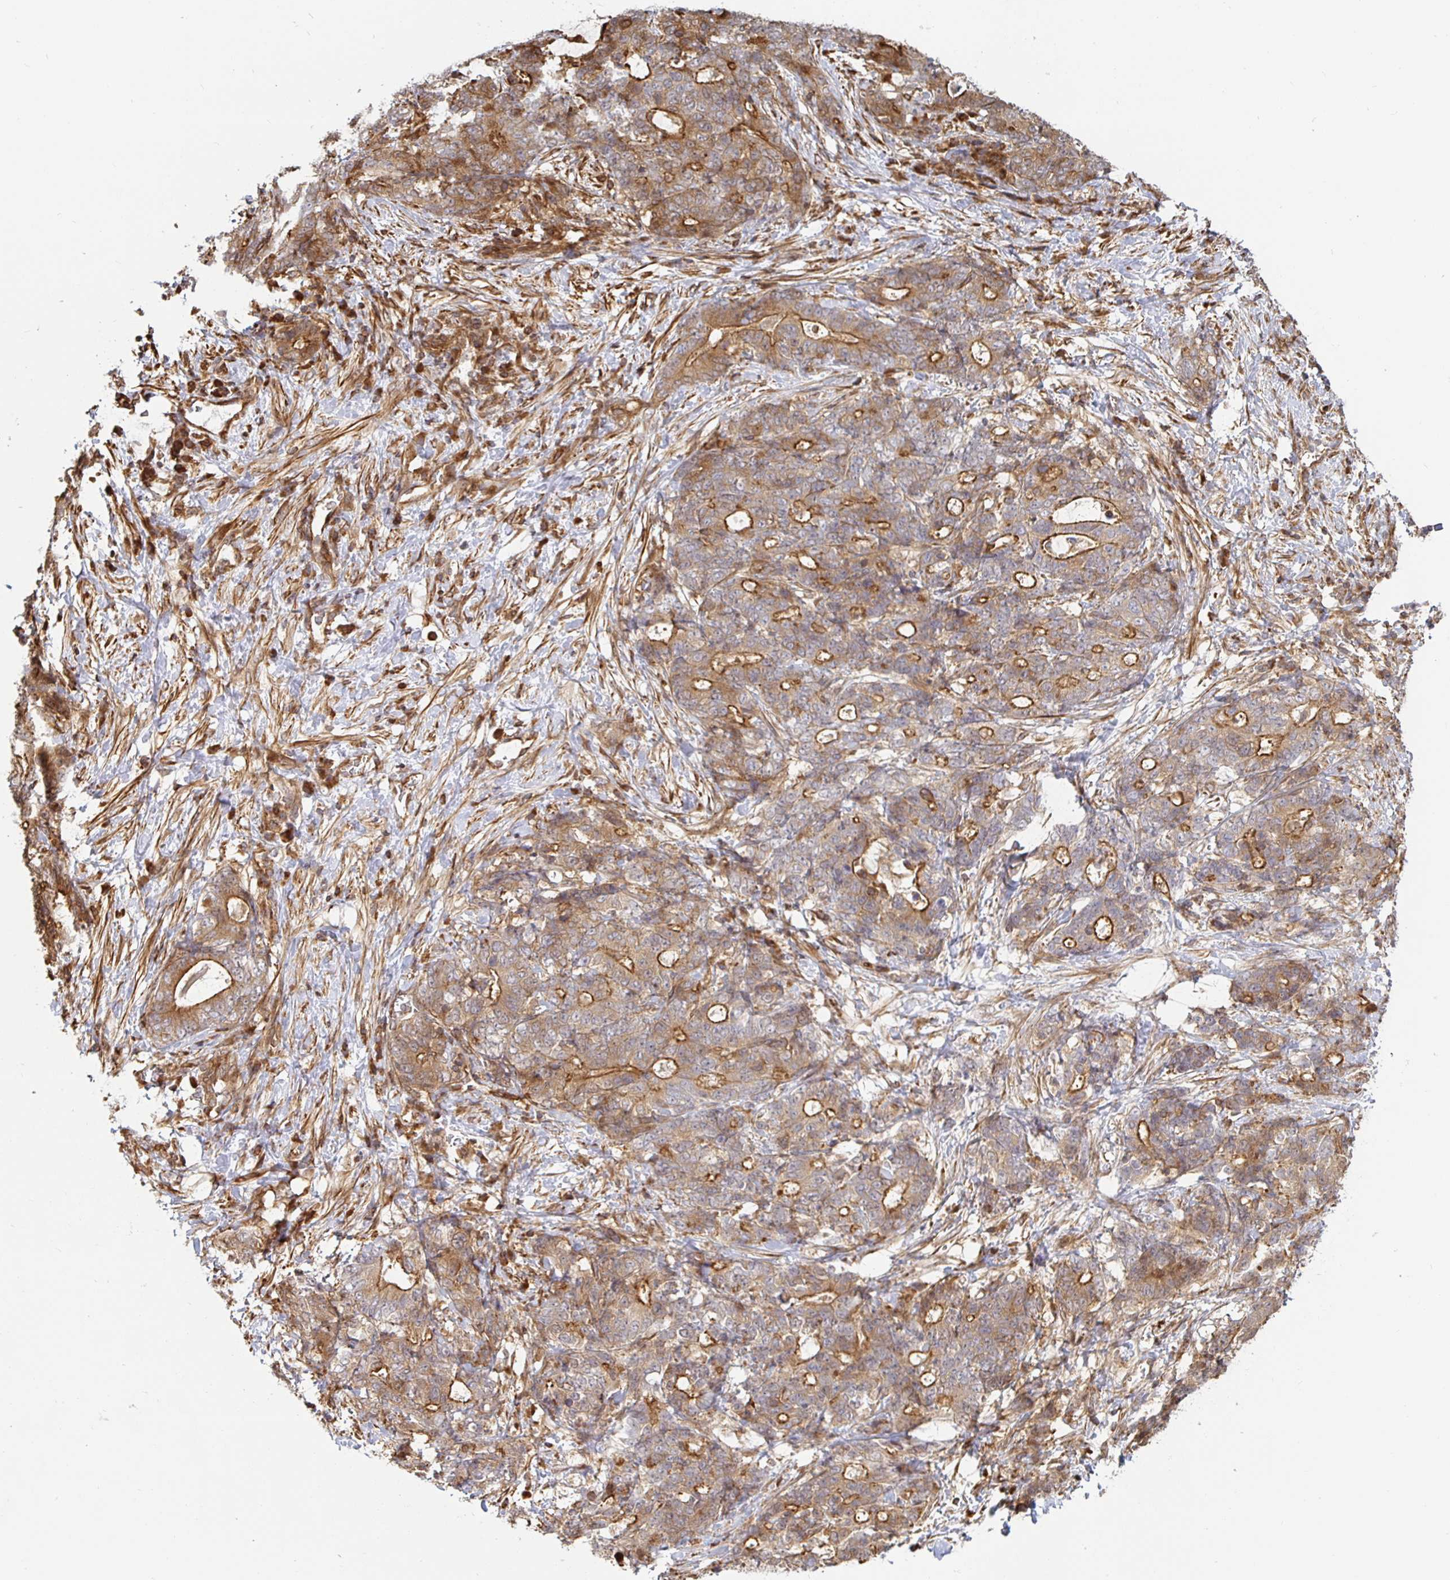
{"staining": {"intensity": "moderate", "quantity": ">75%", "location": "cytoplasmic/membranous"}, "tissue": "stomach cancer", "cell_type": "Tumor cells", "image_type": "cancer", "snomed": [{"axis": "morphology", "description": "Normal tissue, NOS"}, {"axis": "morphology", "description": "Adenocarcinoma, NOS"}, {"axis": "topography", "description": "Stomach"}], "caption": "Protein staining of adenocarcinoma (stomach) tissue exhibits moderate cytoplasmic/membranous positivity in about >75% of tumor cells.", "gene": "STRAP", "patient": {"sex": "female", "age": 64}}